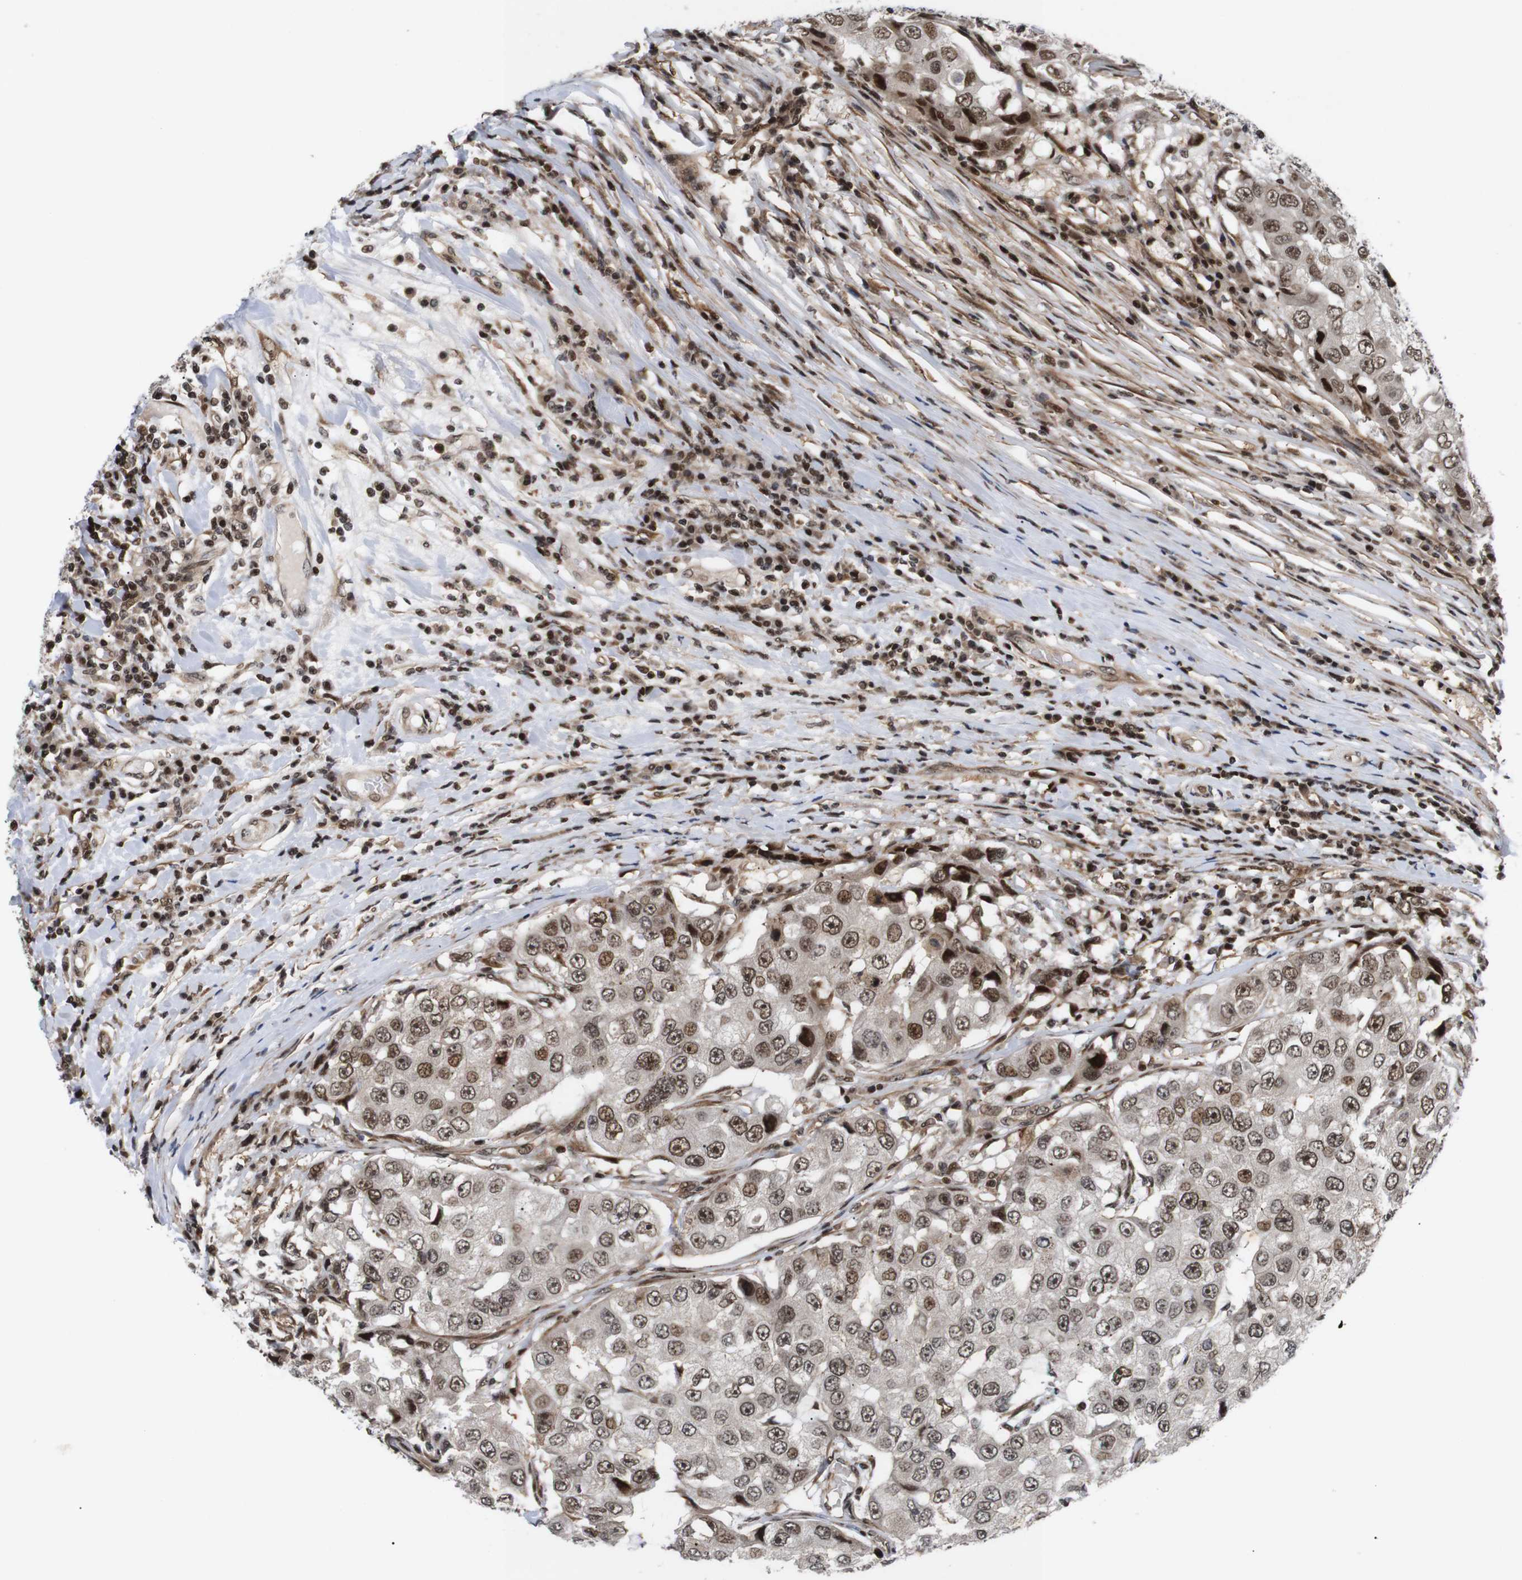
{"staining": {"intensity": "moderate", "quantity": ">75%", "location": "nuclear"}, "tissue": "breast cancer", "cell_type": "Tumor cells", "image_type": "cancer", "snomed": [{"axis": "morphology", "description": "Duct carcinoma"}, {"axis": "topography", "description": "Breast"}], "caption": "Protein staining reveals moderate nuclear positivity in approximately >75% of tumor cells in breast cancer (infiltrating ductal carcinoma).", "gene": "KIF23", "patient": {"sex": "female", "age": 27}}